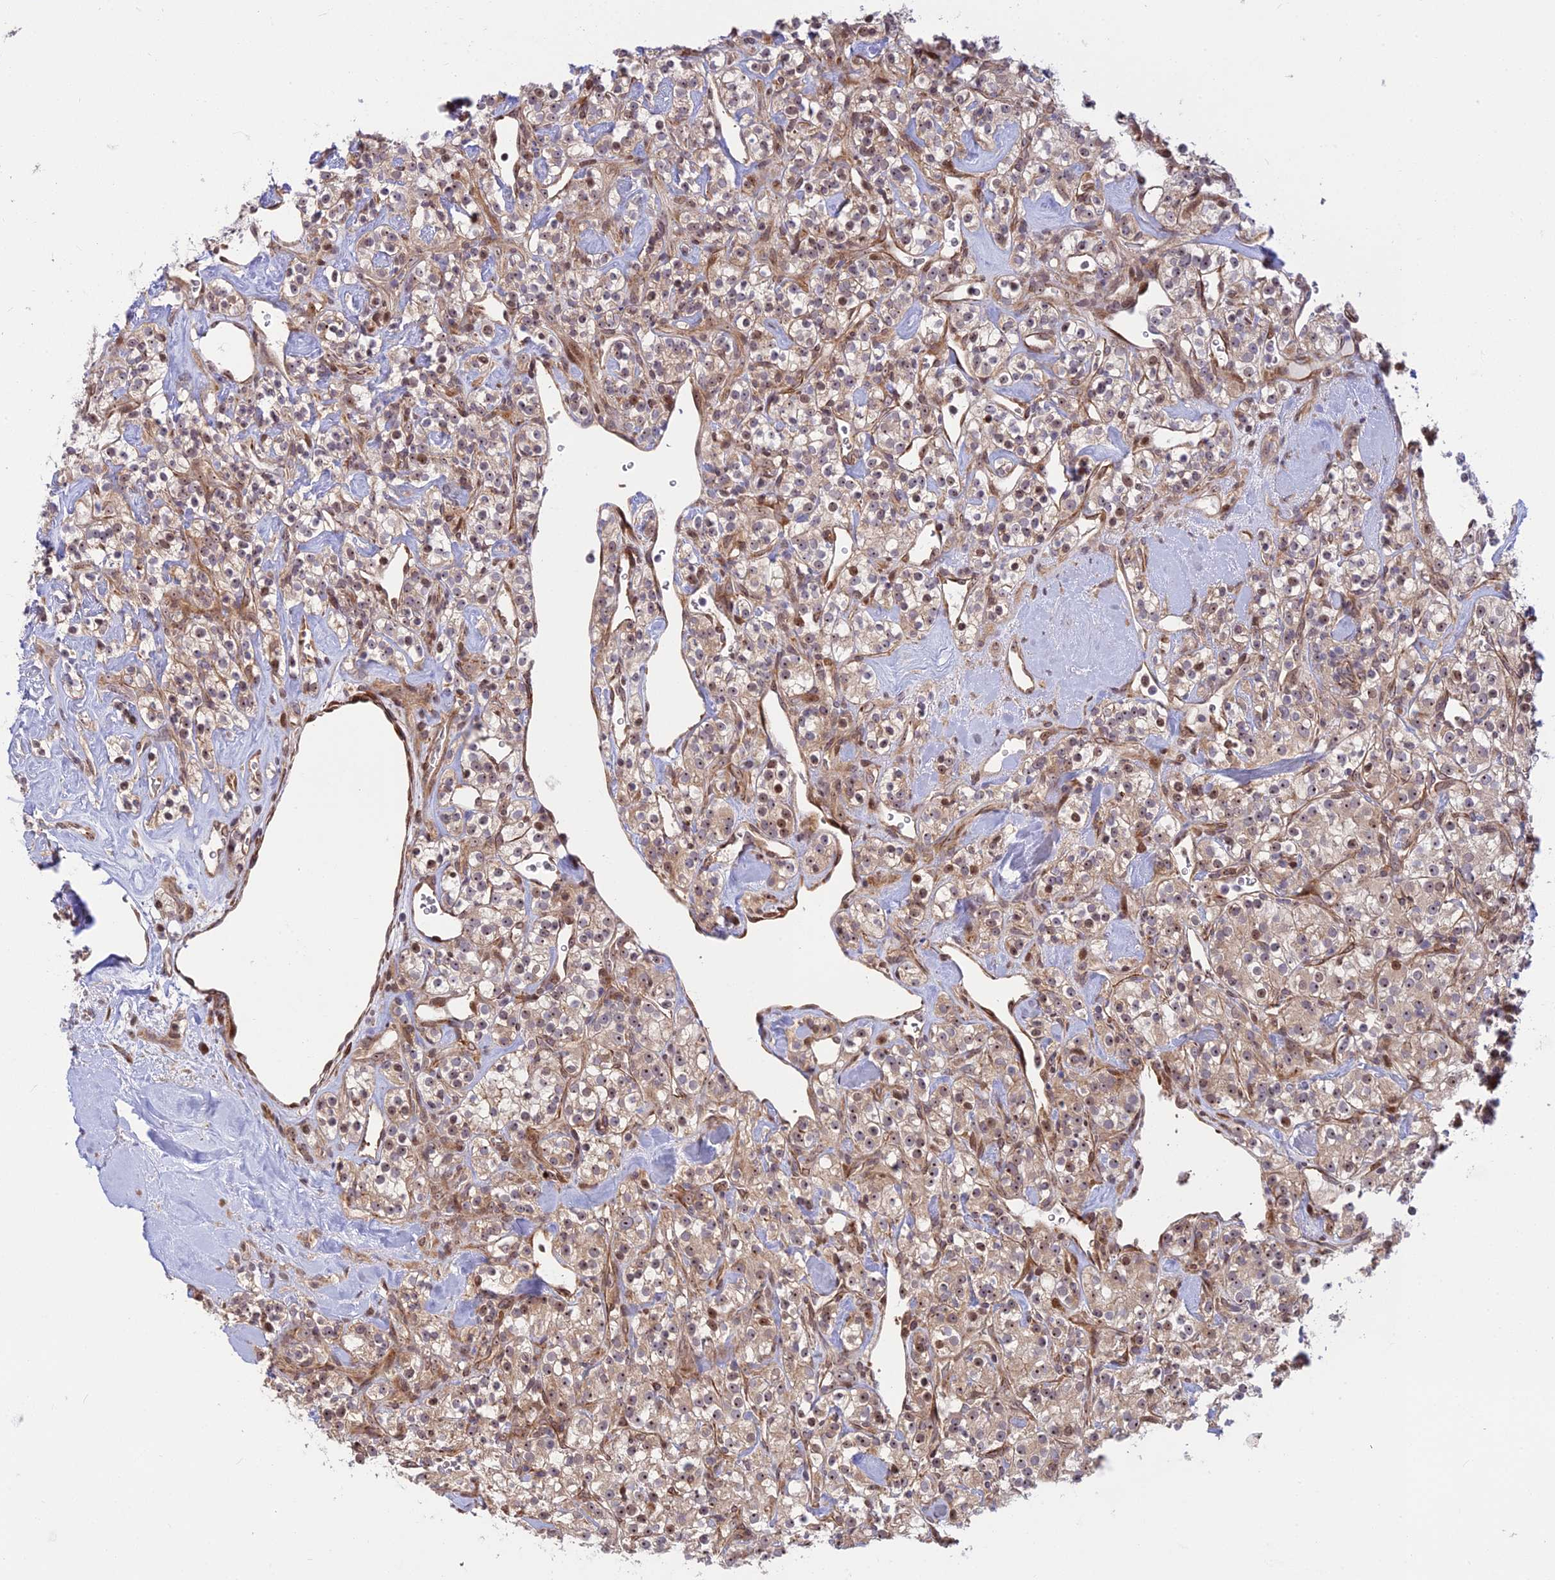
{"staining": {"intensity": "weak", "quantity": "25%-75%", "location": "cytoplasmic/membranous,nuclear"}, "tissue": "renal cancer", "cell_type": "Tumor cells", "image_type": "cancer", "snomed": [{"axis": "morphology", "description": "Adenocarcinoma, NOS"}, {"axis": "topography", "description": "Kidney"}], "caption": "A brown stain highlights weak cytoplasmic/membranous and nuclear expression of a protein in human renal cancer (adenocarcinoma) tumor cells. The staining was performed using DAB (3,3'-diaminobenzidine), with brown indicating positive protein expression. Nuclei are stained blue with hematoxylin.", "gene": "UFSP2", "patient": {"sex": "male", "age": 77}}